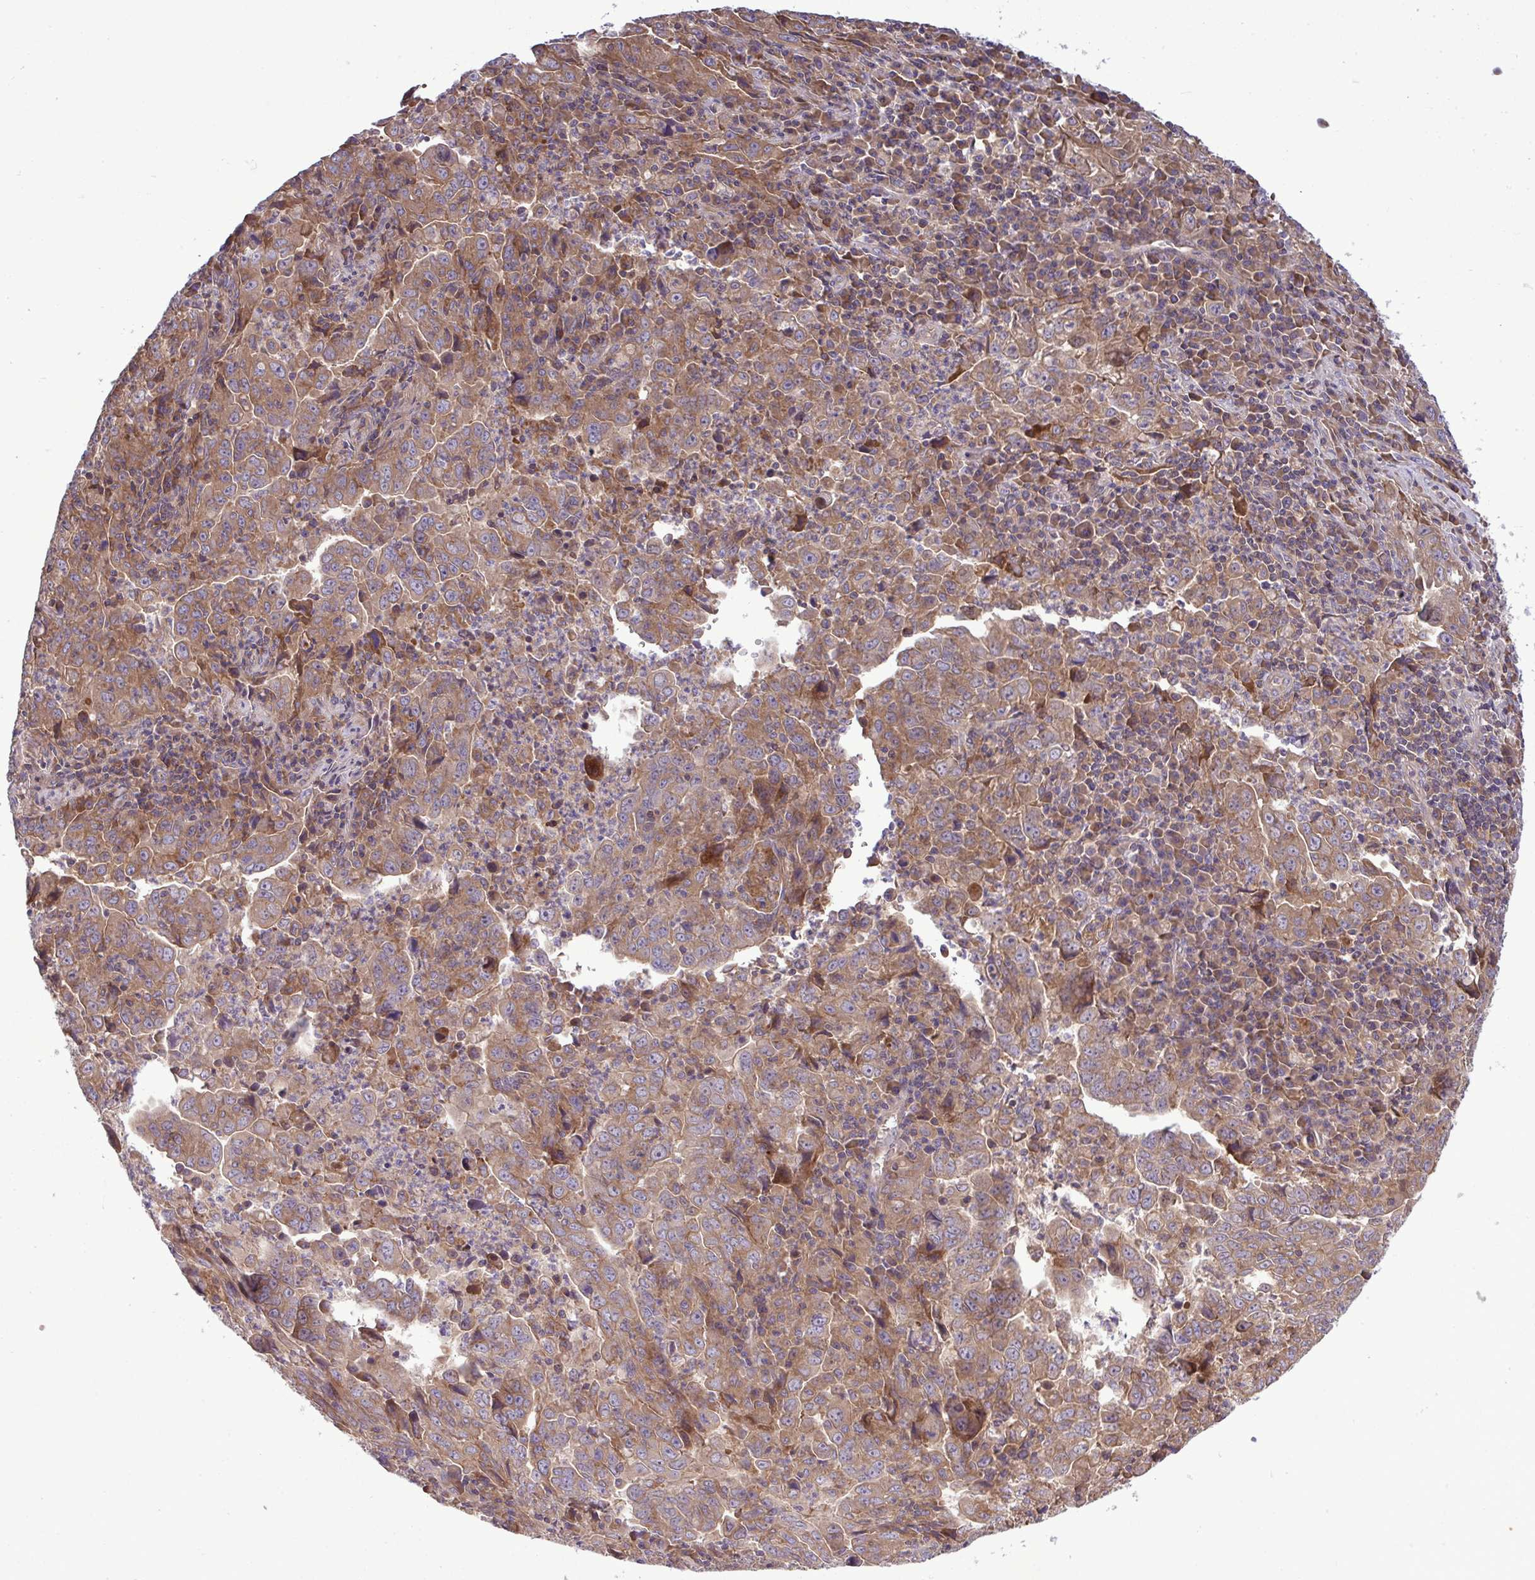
{"staining": {"intensity": "moderate", "quantity": ">75%", "location": "cytoplasmic/membranous"}, "tissue": "lung cancer", "cell_type": "Tumor cells", "image_type": "cancer", "snomed": [{"axis": "morphology", "description": "Adenocarcinoma, NOS"}, {"axis": "topography", "description": "Lung"}], "caption": "A high-resolution image shows immunohistochemistry staining of lung cancer, which demonstrates moderate cytoplasmic/membranous positivity in approximately >75% of tumor cells.", "gene": "GRB14", "patient": {"sex": "male", "age": 67}}